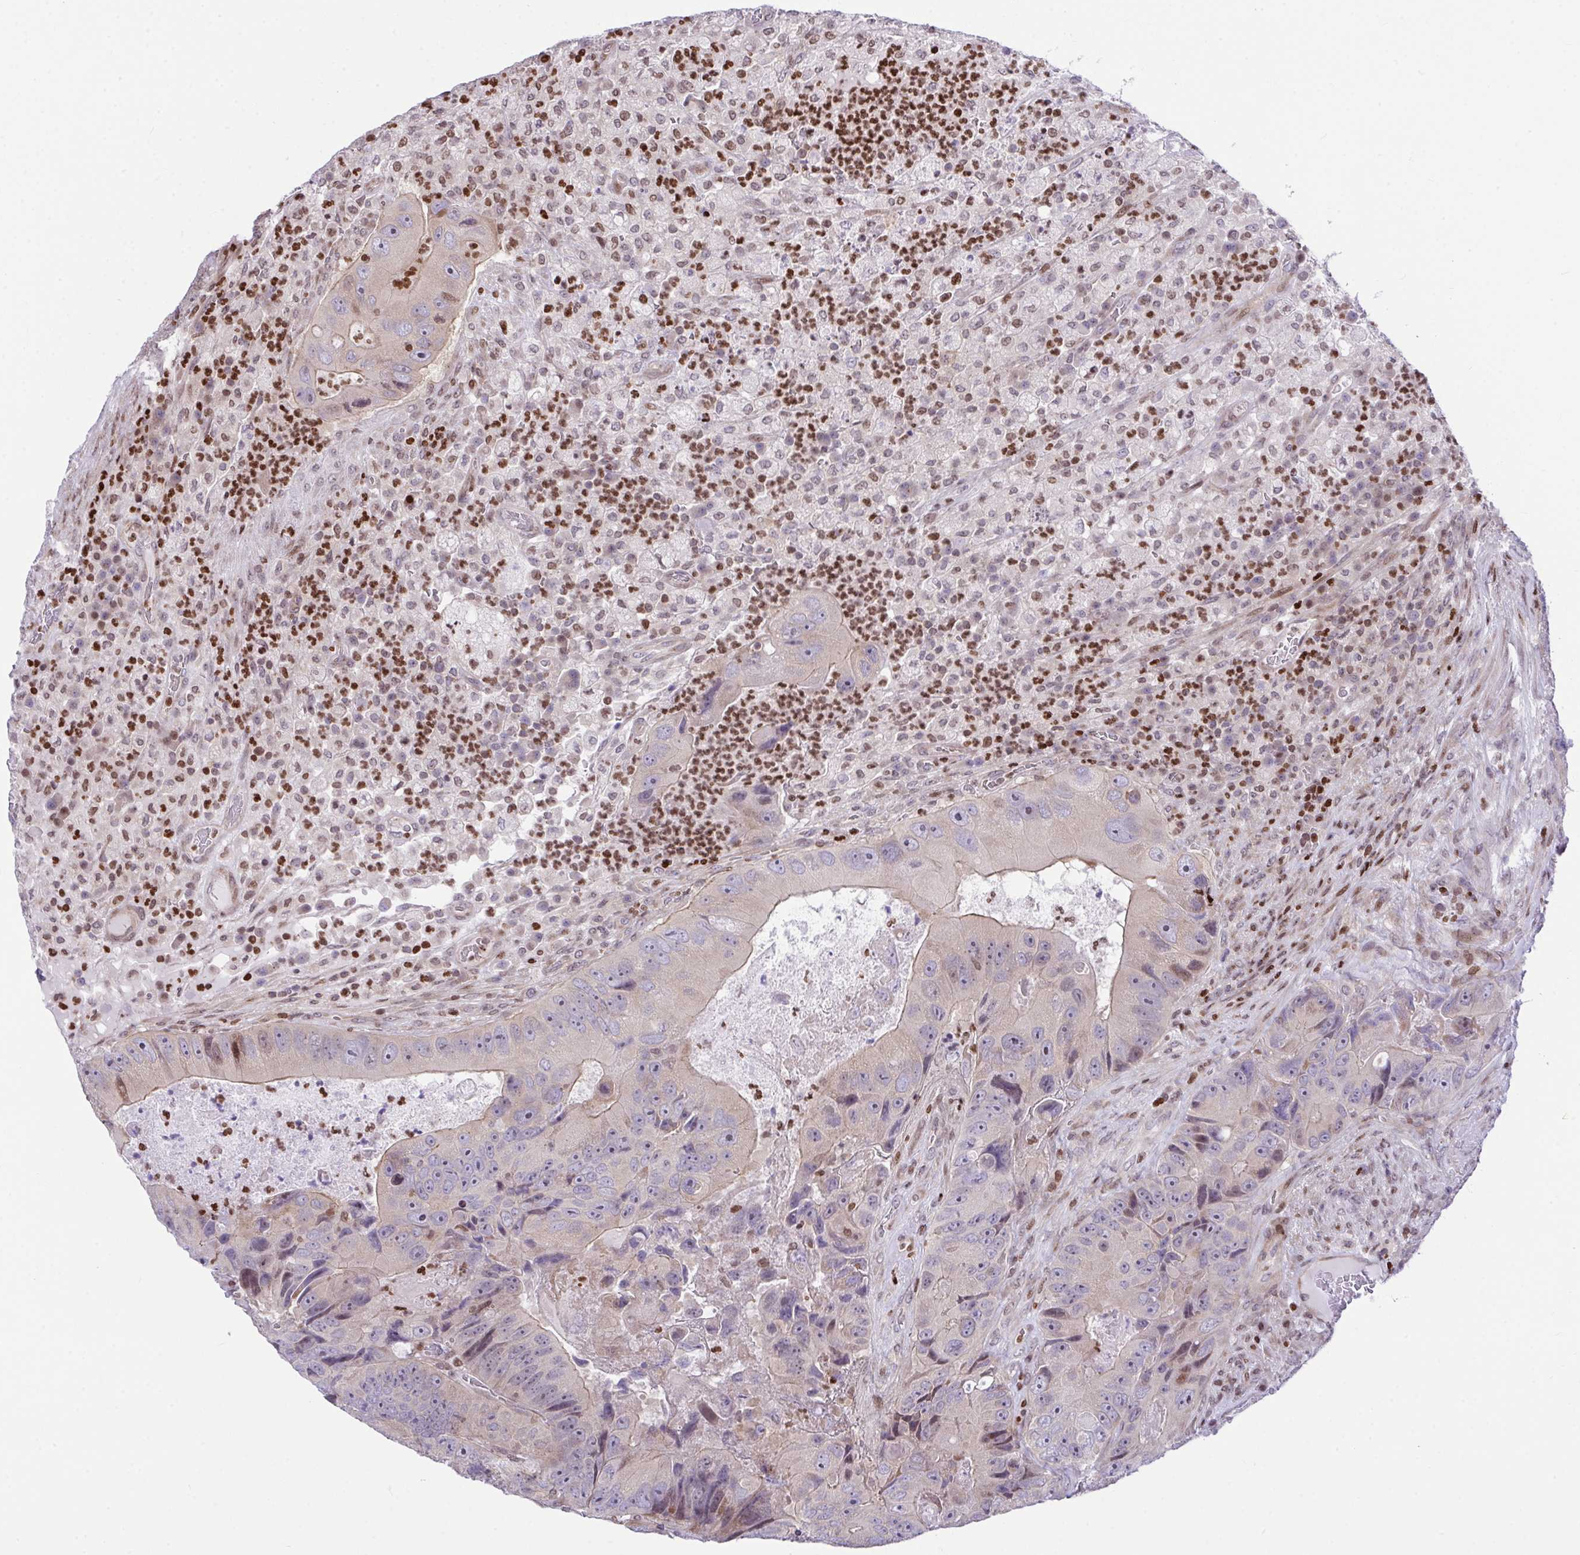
{"staining": {"intensity": "moderate", "quantity": "<25%", "location": "nuclear"}, "tissue": "colorectal cancer", "cell_type": "Tumor cells", "image_type": "cancer", "snomed": [{"axis": "morphology", "description": "Adenocarcinoma, NOS"}, {"axis": "topography", "description": "Colon"}], "caption": "A brown stain highlights moderate nuclear expression of a protein in colorectal adenocarcinoma tumor cells. (DAB (3,3'-diaminobenzidine) IHC, brown staining for protein, blue staining for nuclei).", "gene": "RAPGEF5", "patient": {"sex": "female", "age": 86}}